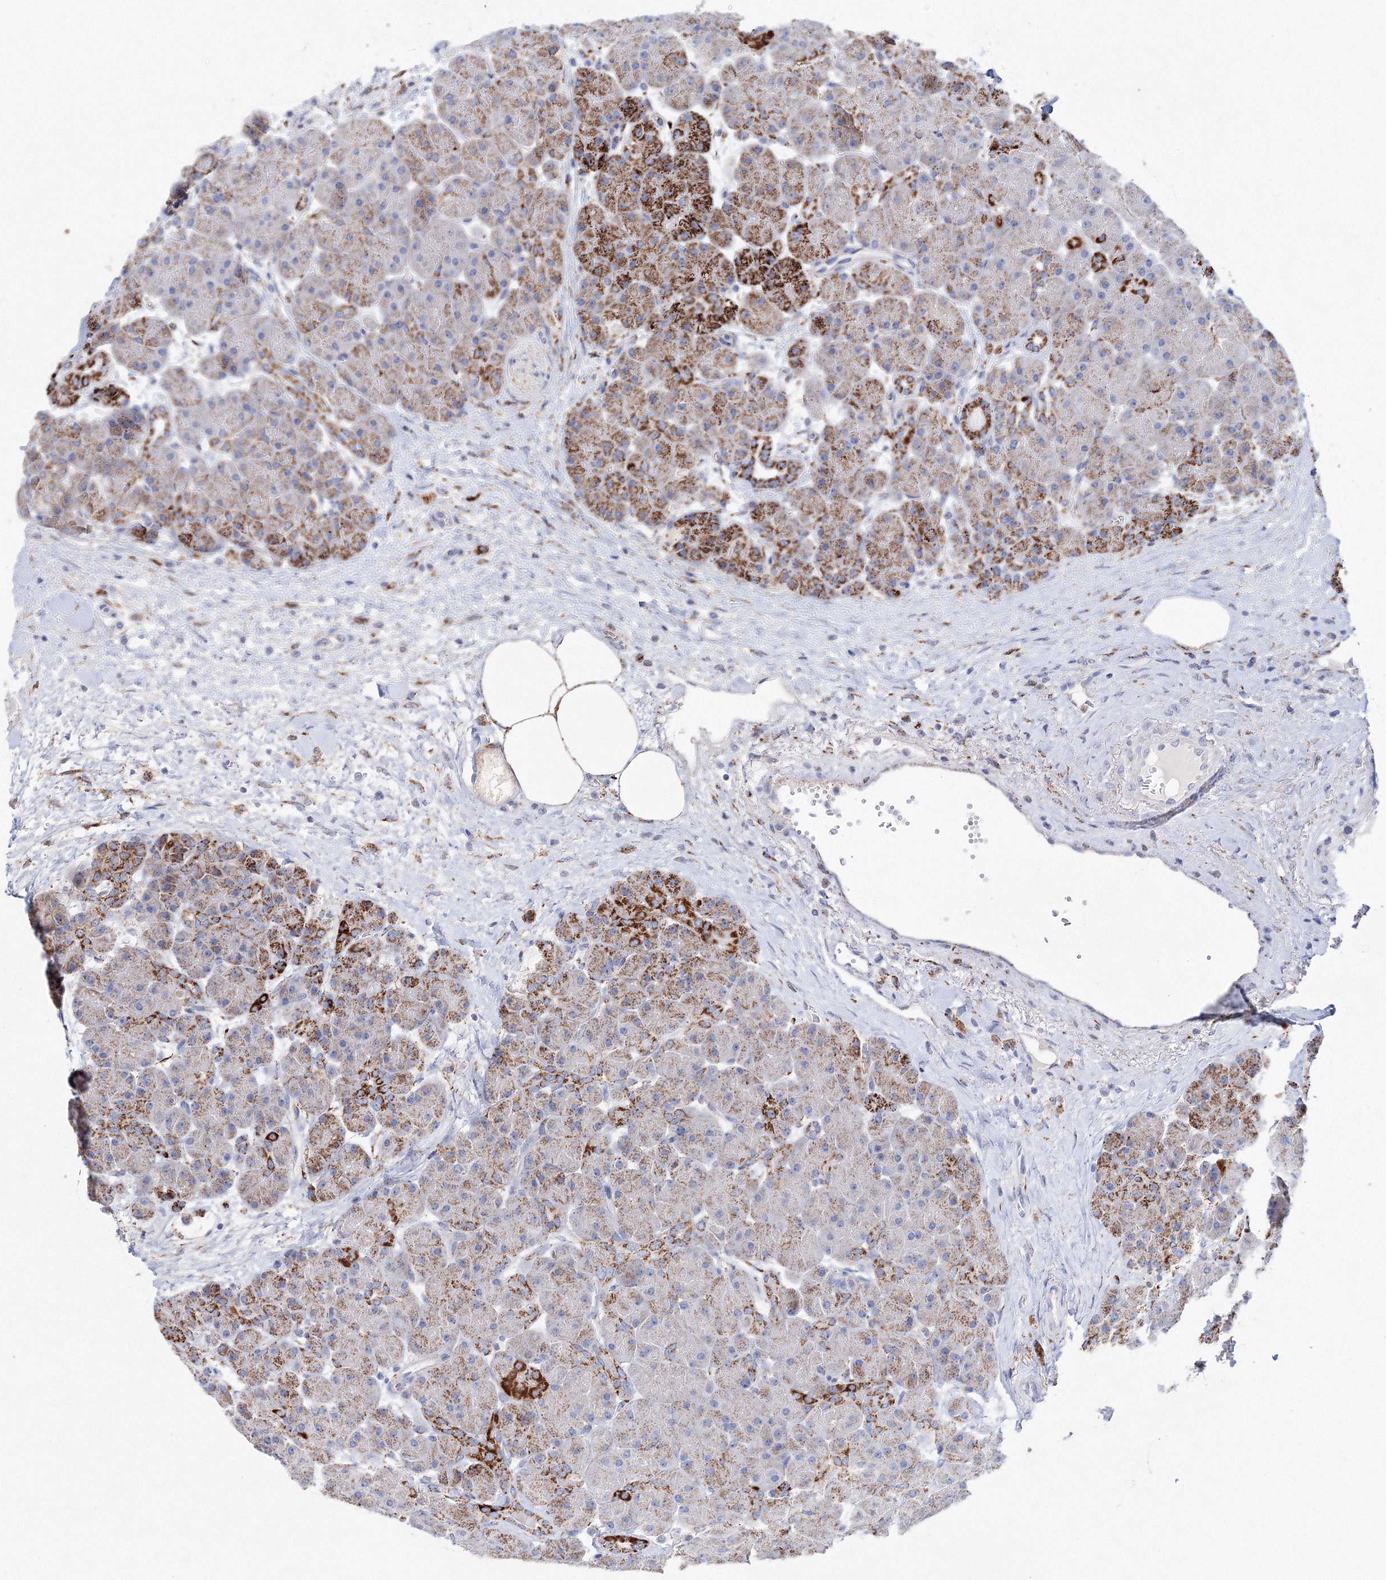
{"staining": {"intensity": "strong", "quantity": "25%-75%", "location": "cytoplasmic/membranous"}, "tissue": "pancreas", "cell_type": "Exocrine glandular cells", "image_type": "normal", "snomed": [{"axis": "morphology", "description": "Normal tissue, NOS"}, {"axis": "topography", "description": "Pancreas"}], "caption": "Immunohistochemical staining of benign human pancreas reveals high levels of strong cytoplasmic/membranous positivity in approximately 25%-75% of exocrine glandular cells. (Brightfield microscopy of DAB IHC at high magnification).", "gene": "MERTK", "patient": {"sex": "male", "age": 66}}